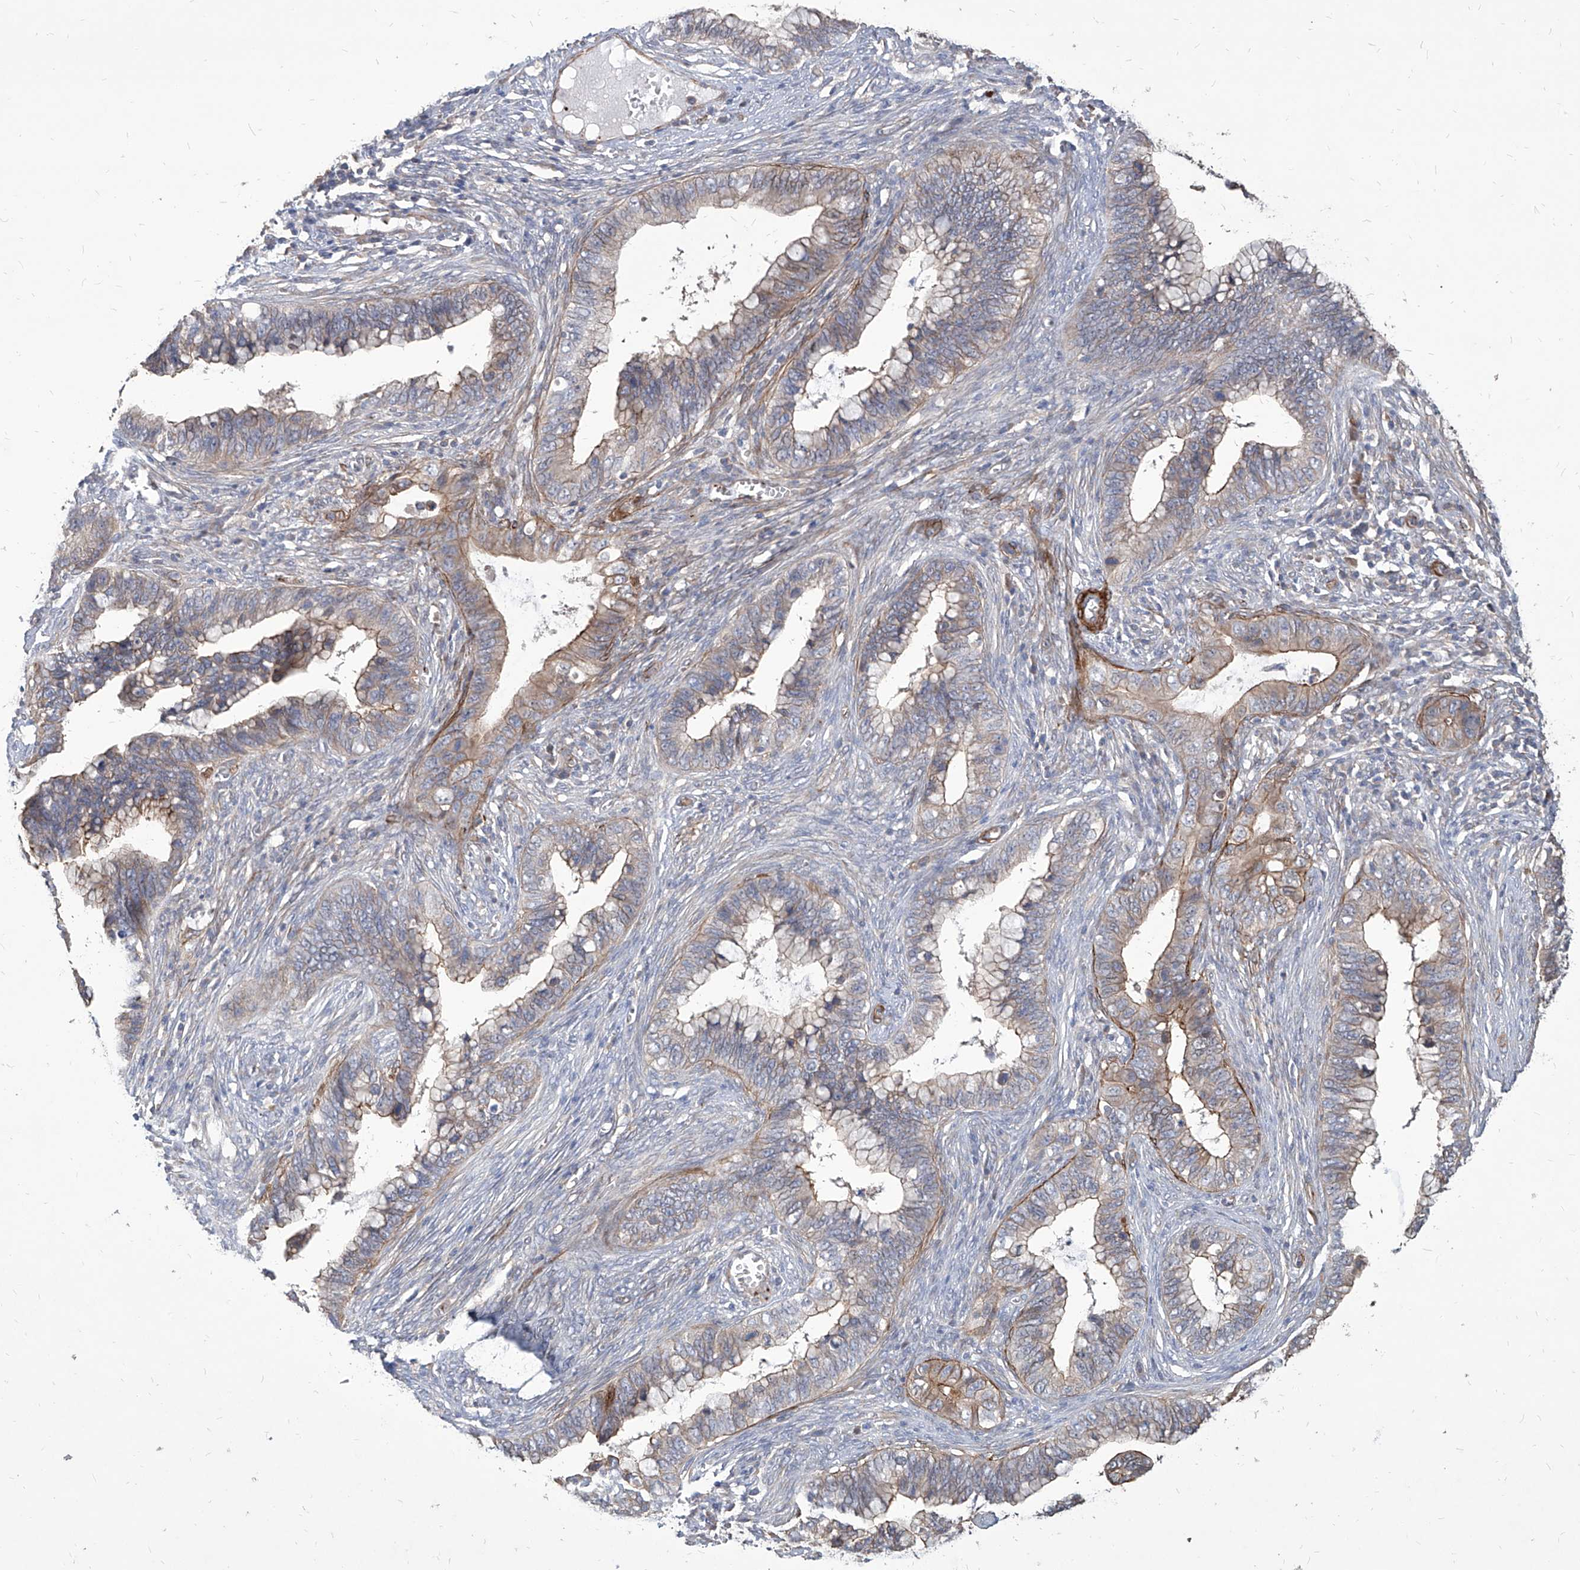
{"staining": {"intensity": "moderate", "quantity": "25%-75%", "location": "cytoplasmic/membranous"}, "tissue": "cervical cancer", "cell_type": "Tumor cells", "image_type": "cancer", "snomed": [{"axis": "morphology", "description": "Adenocarcinoma, NOS"}, {"axis": "topography", "description": "Cervix"}], "caption": "A brown stain labels moderate cytoplasmic/membranous staining of a protein in cervical cancer (adenocarcinoma) tumor cells.", "gene": "FAM83B", "patient": {"sex": "female", "age": 44}}